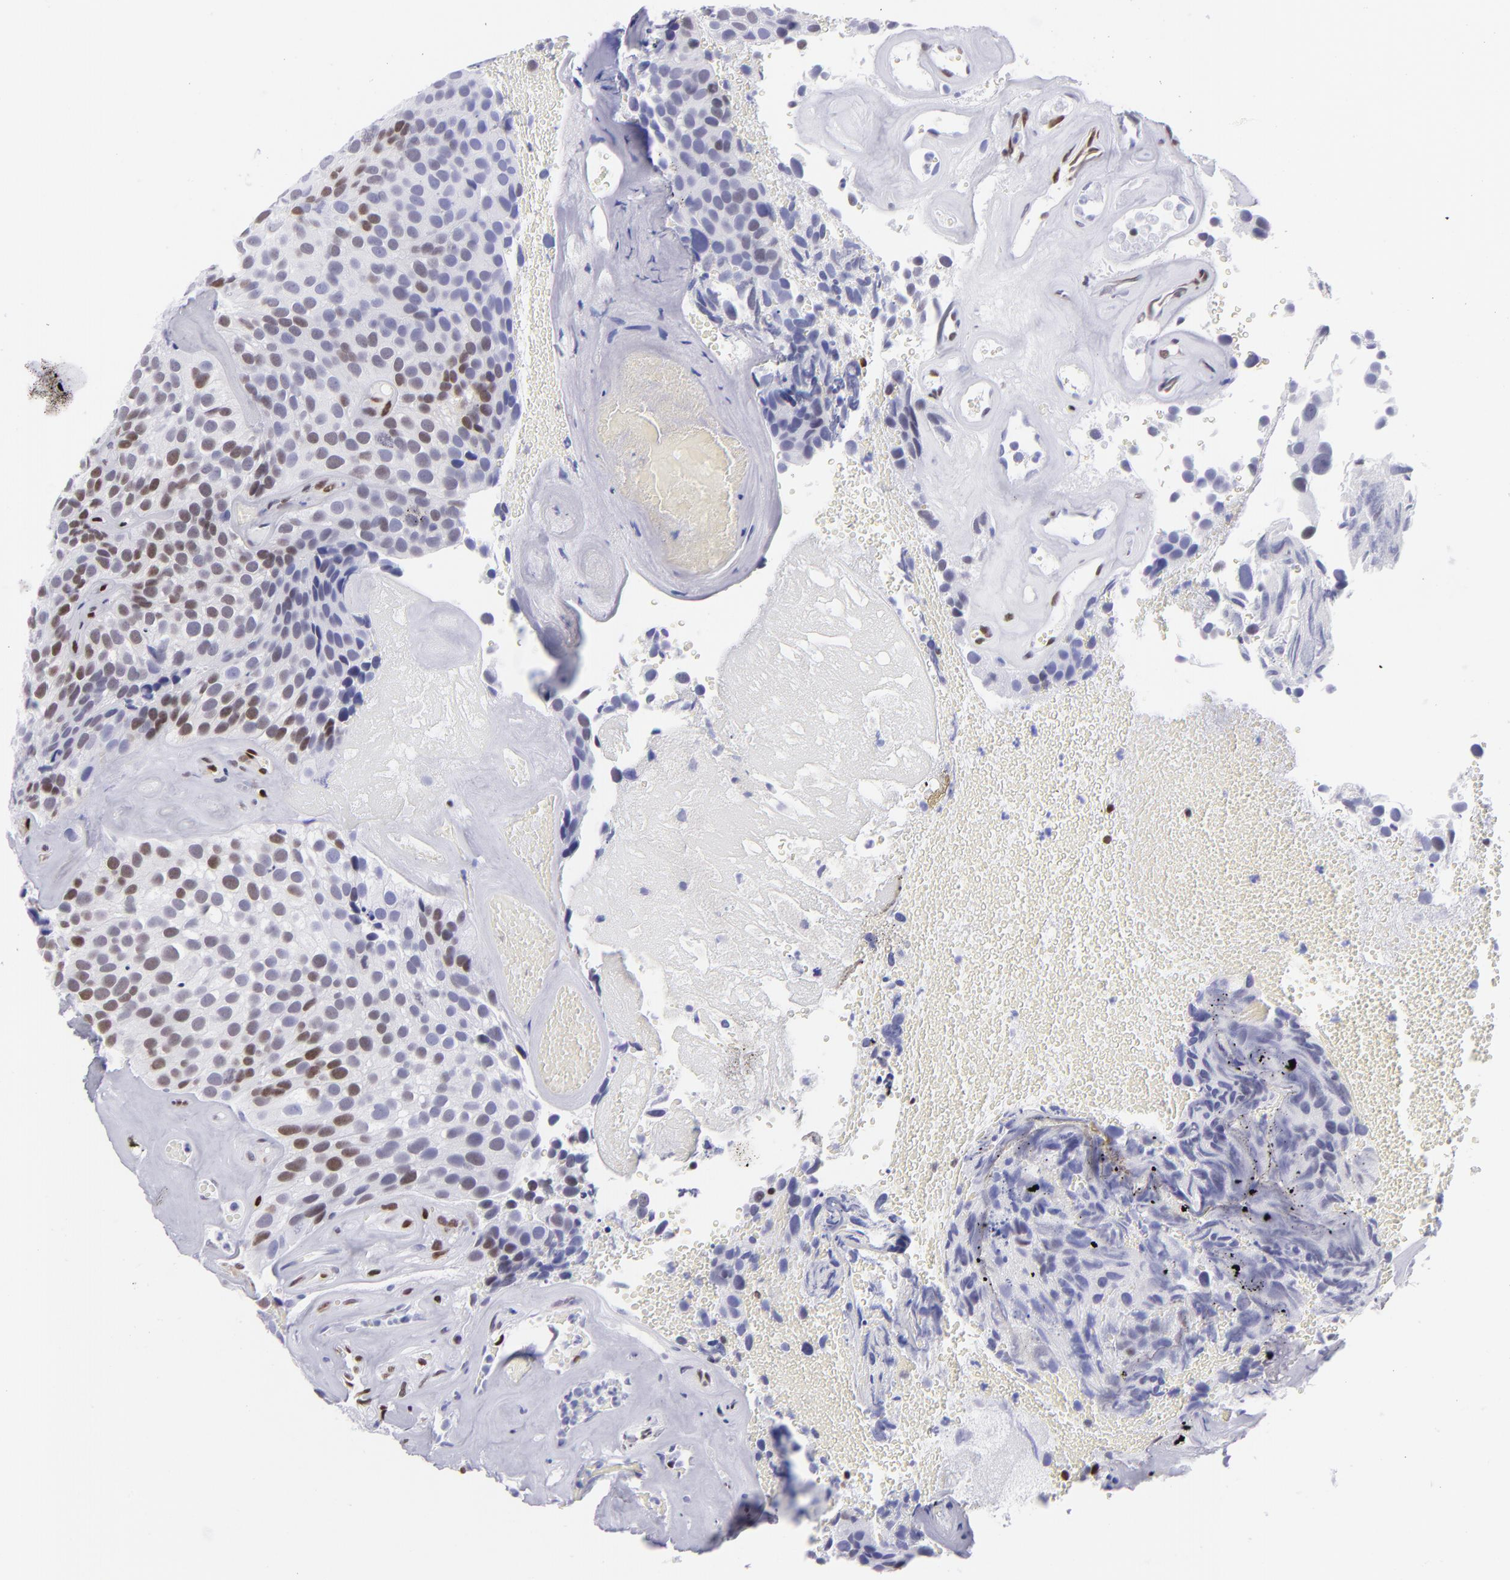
{"staining": {"intensity": "negative", "quantity": "none", "location": "none"}, "tissue": "urothelial cancer", "cell_type": "Tumor cells", "image_type": "cancer", "snomed": [{"axis": "morphology", "description": "Urothelial carcinoma, High grade"}, {"axis": "topography", "description": "Urinary bladder"}], "caption": "IHC photomicrograph of high-grade urothelial carcinoma stained for a protein (brown), which shows no staining in tumor cells.", "gene": "ETS1", "patient": {"sex": "male", "age": 72}}